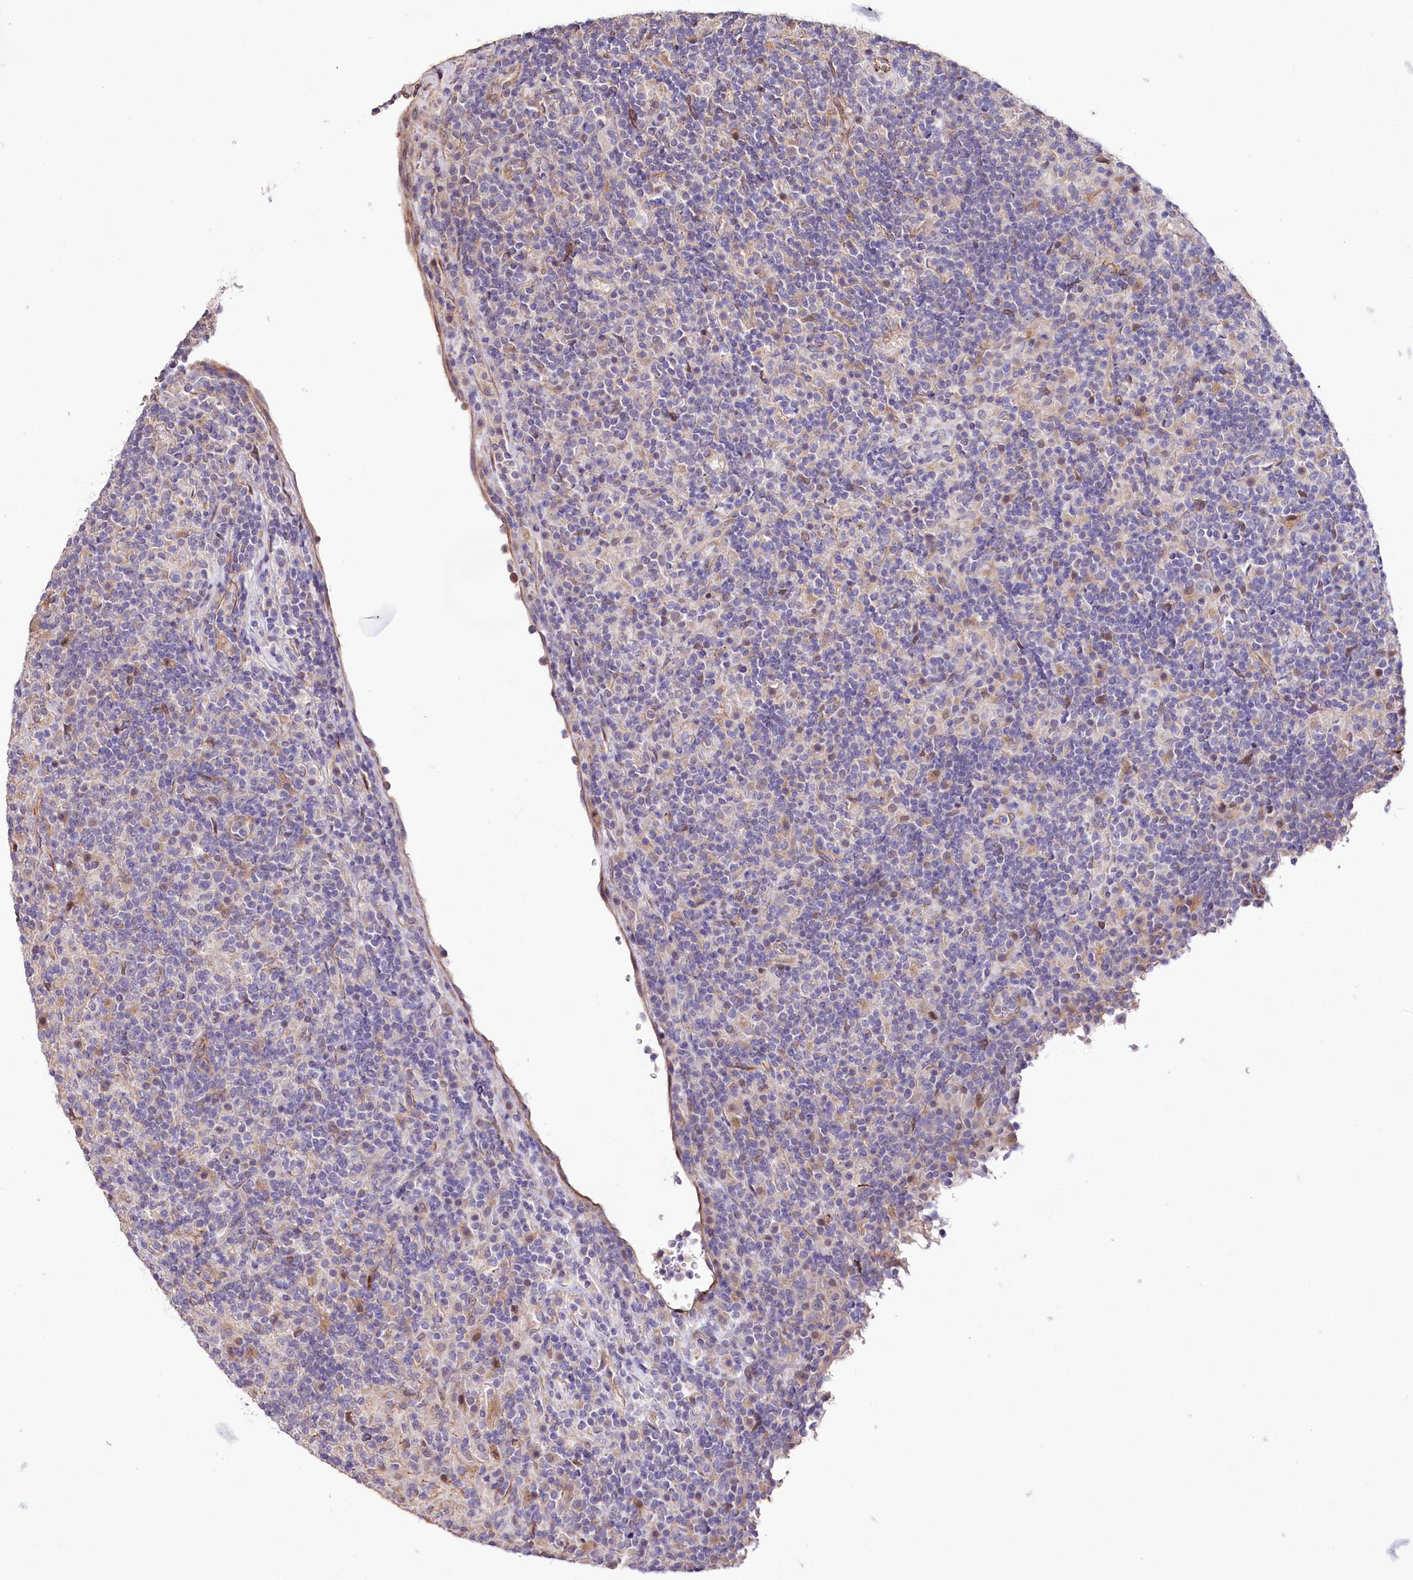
{"staining": {"intensity": "weak", "quantity": "<25%", "location": "cytoplasmic/membranous"}, "tissue": "lymphoma", "cell_type": "Tumor cells", "image_type": "cancer", "snomed": [{"axis": "morphology", "description": "Hodgkin's disease, NOS"}, {"axis": "topography", "description": "Lymph node"}], "caption": "Lymphoma was stained to show a protein in brown. There is no significant positivity in tumor cells.", "gene": "TTC12", "patient": {"sex": "male", "age": 70}}